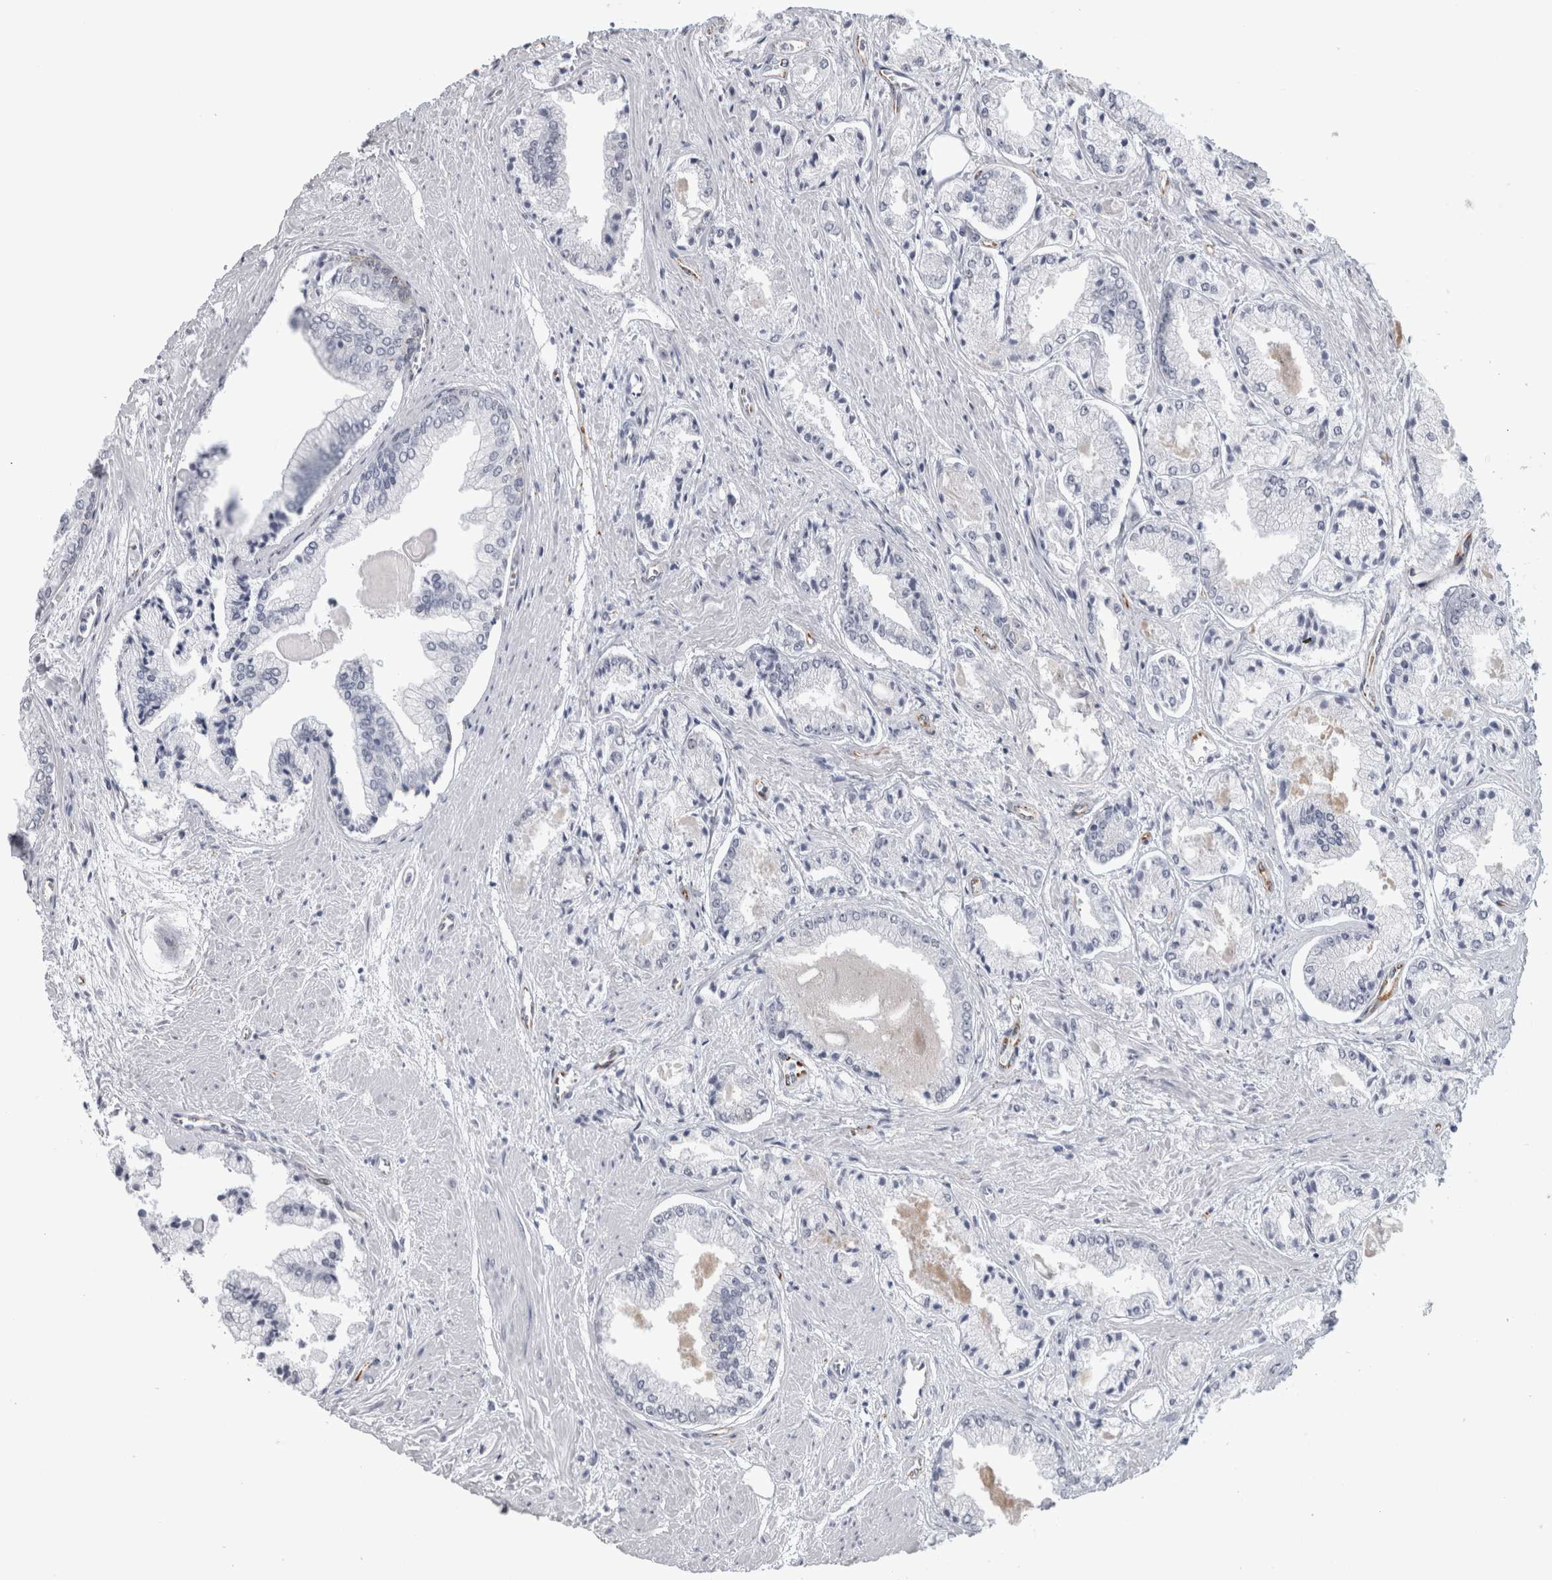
{"staining": {"intensity": "negative", "quantity": "none", "location": "none"}, "tissue": "prostate cancer", "cell_type": "Tumor cells", "image_type": "cancer", "snomed": [{"axis": "morphology", "description": "Adenocarcinoma, Low grade"}, {"axis": "topography", "description": "Prostate"}], "caption": "DAB (3,3'-diaminobenzidine) immunohistochemical staining of human prostate low-grade adenocarcinoma demonstrates no significant positivity in tumor cells.", "gene": "ACOT7", "patient": {"sex": "male", "age": 52}}